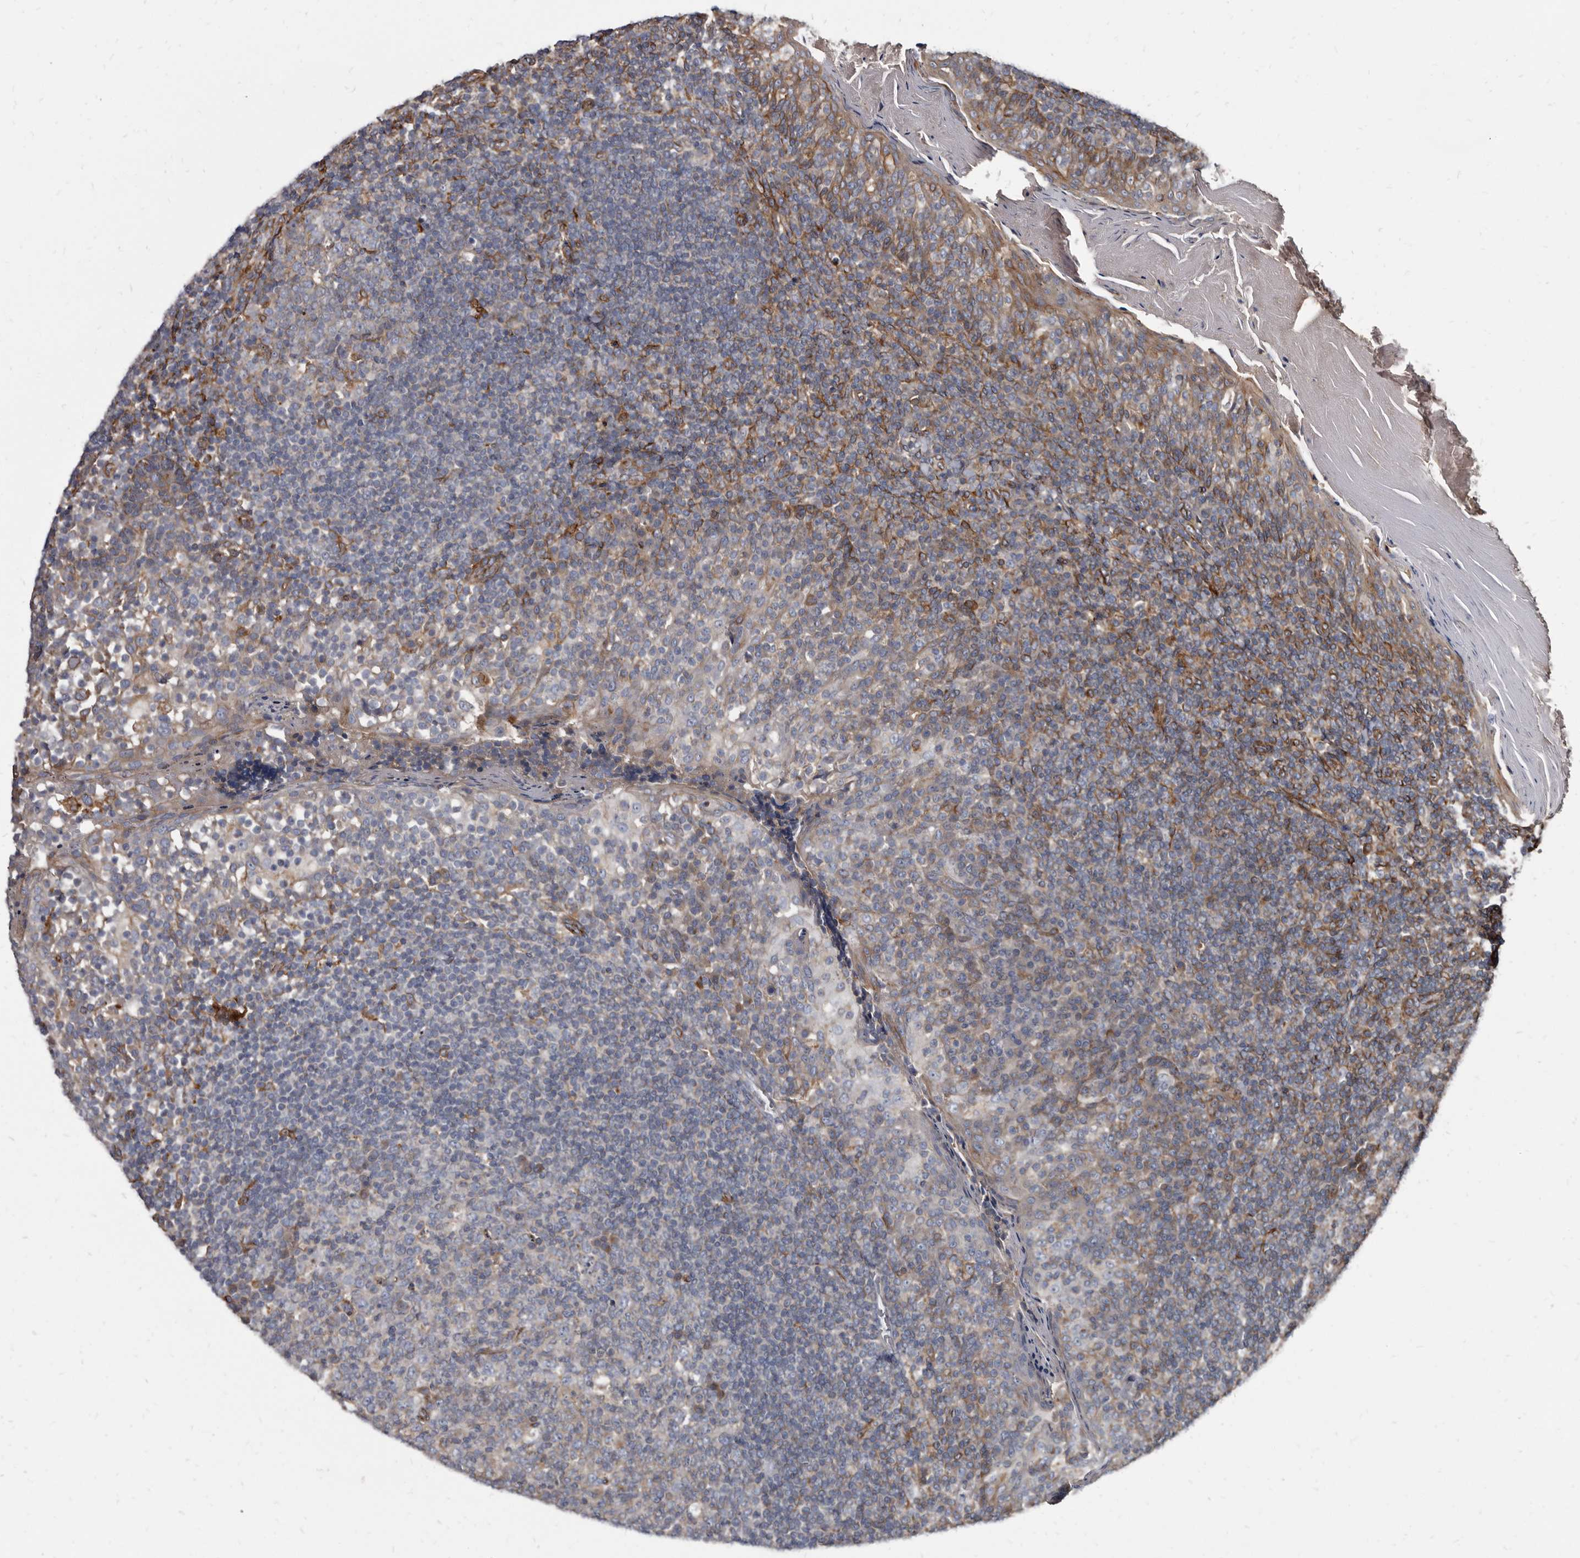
{"staining": {"intensity": "weak", "quantity": "<25%", "location": "cytoplasmic/membranous"}, "tissue": "tonsil", "cell_type": "Germinal center cells", "image_type": "normal", "snomed": [{"axis": "morphology", "description": "Normal tissue, NOS"}, {"axis": "topography", "description": "Tonsil"}], "caption": "The micrograph displays no staining of germinal center cells in normal tonsil. The staining is performed using DAB (3,3'-diaminobenzidine) brown chromogen with nuclei counter-stained in using hematoxylin.", "gene": "KCTD20", "patient": {"sex": "female", "age": 19}}